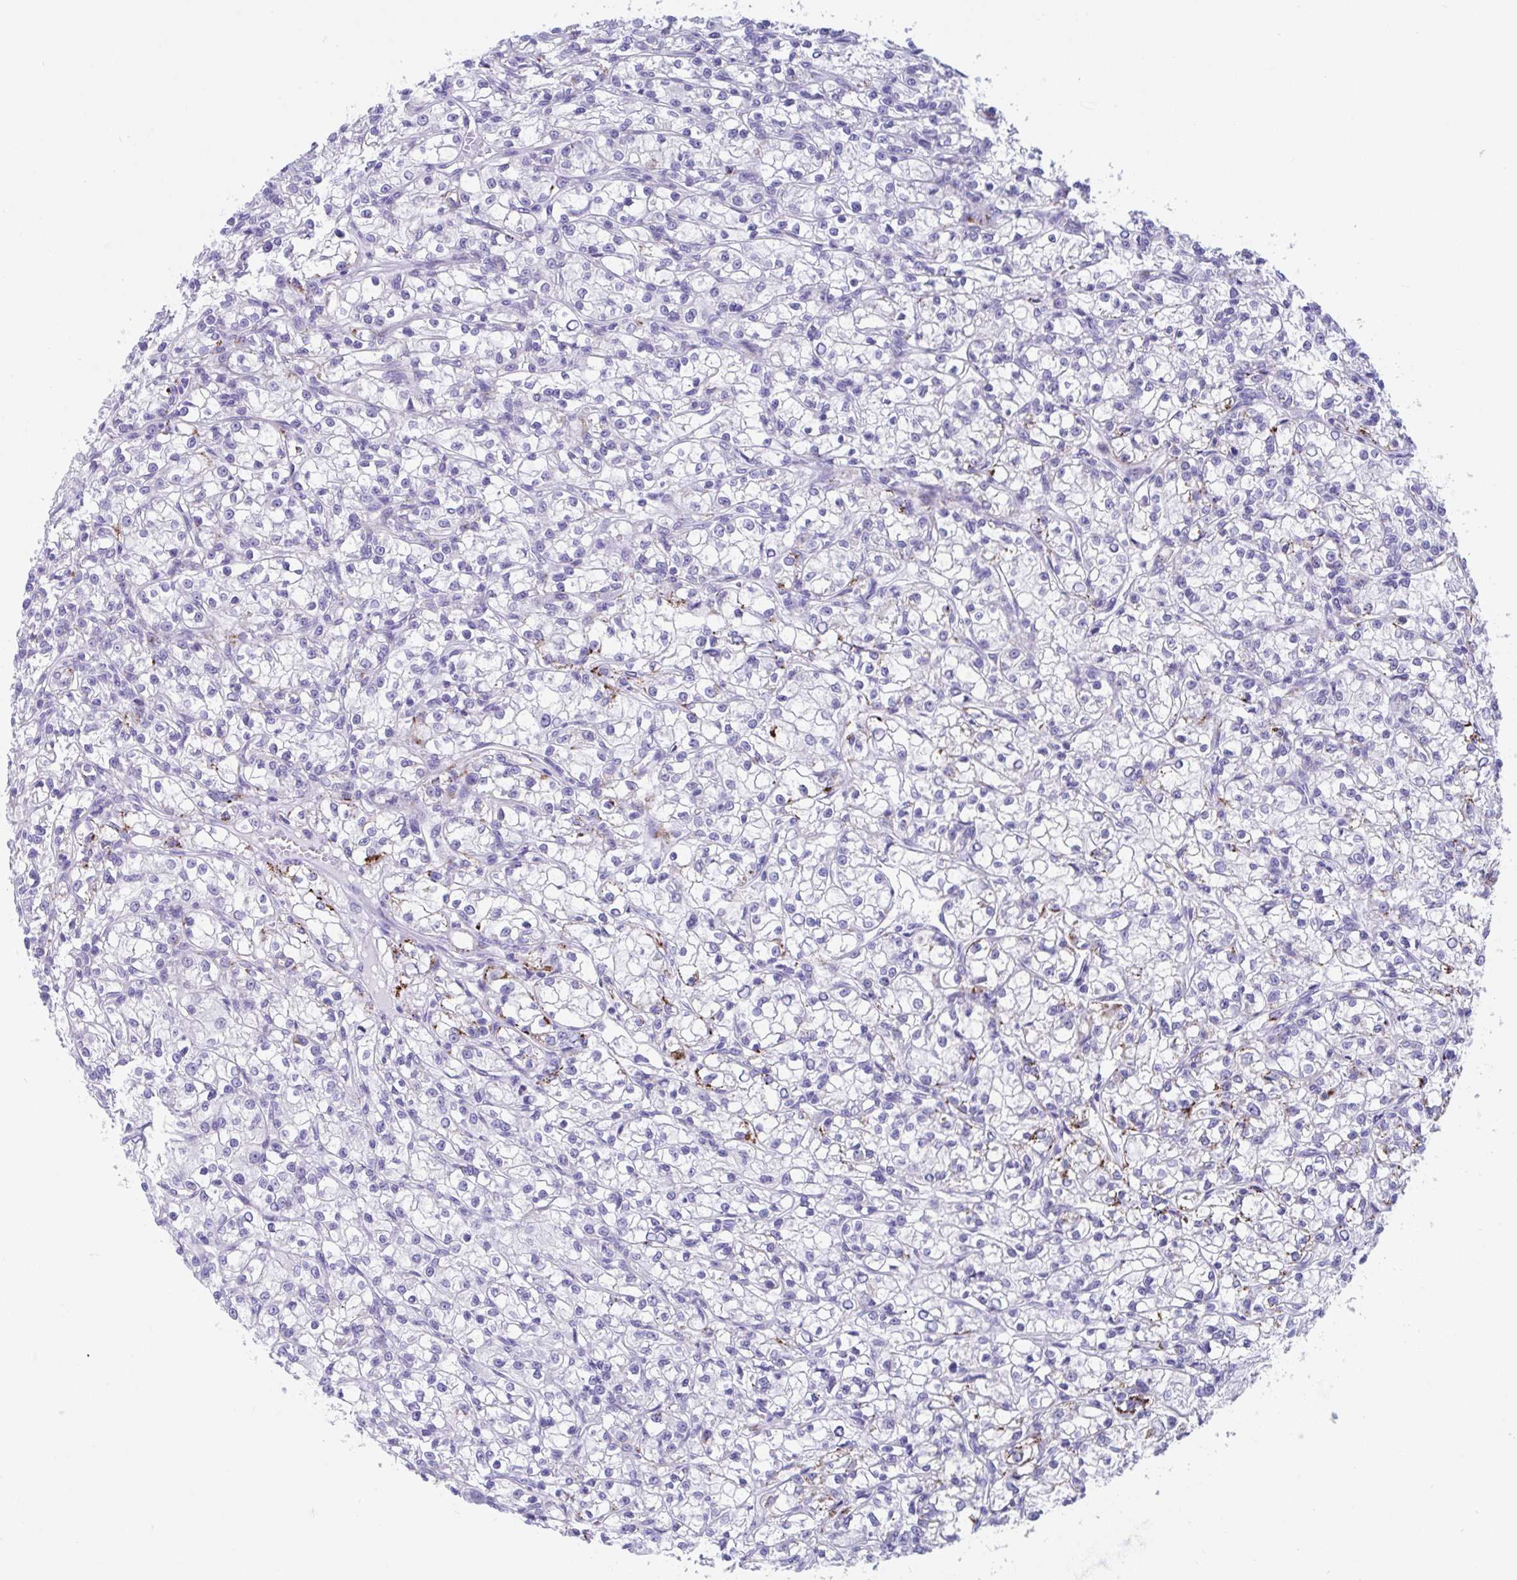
{"staining": {"intensity": "negative", "quantity": "none", "location": "none"}, "tissue": "renal cancer", "cell_type": "Tumor cells", "image_type": "cancer", "snomed": [{"axis": "morphology", "description": "Adenocarcinoma, NOS"}, {"axis": "topography", "description": "Kidney"}], "caption": "Tumor cells show no significant staining in renal cancer (adenocarcinoma). Brightfield microscopy of immunohistochemistry stained with DAB (3,3'-diaminobenzidine) (brown) and hematoxylin (blue), captured at high magnification.", "gene": "TTC30B", "patient": {"sex": "female", "age": 59}}